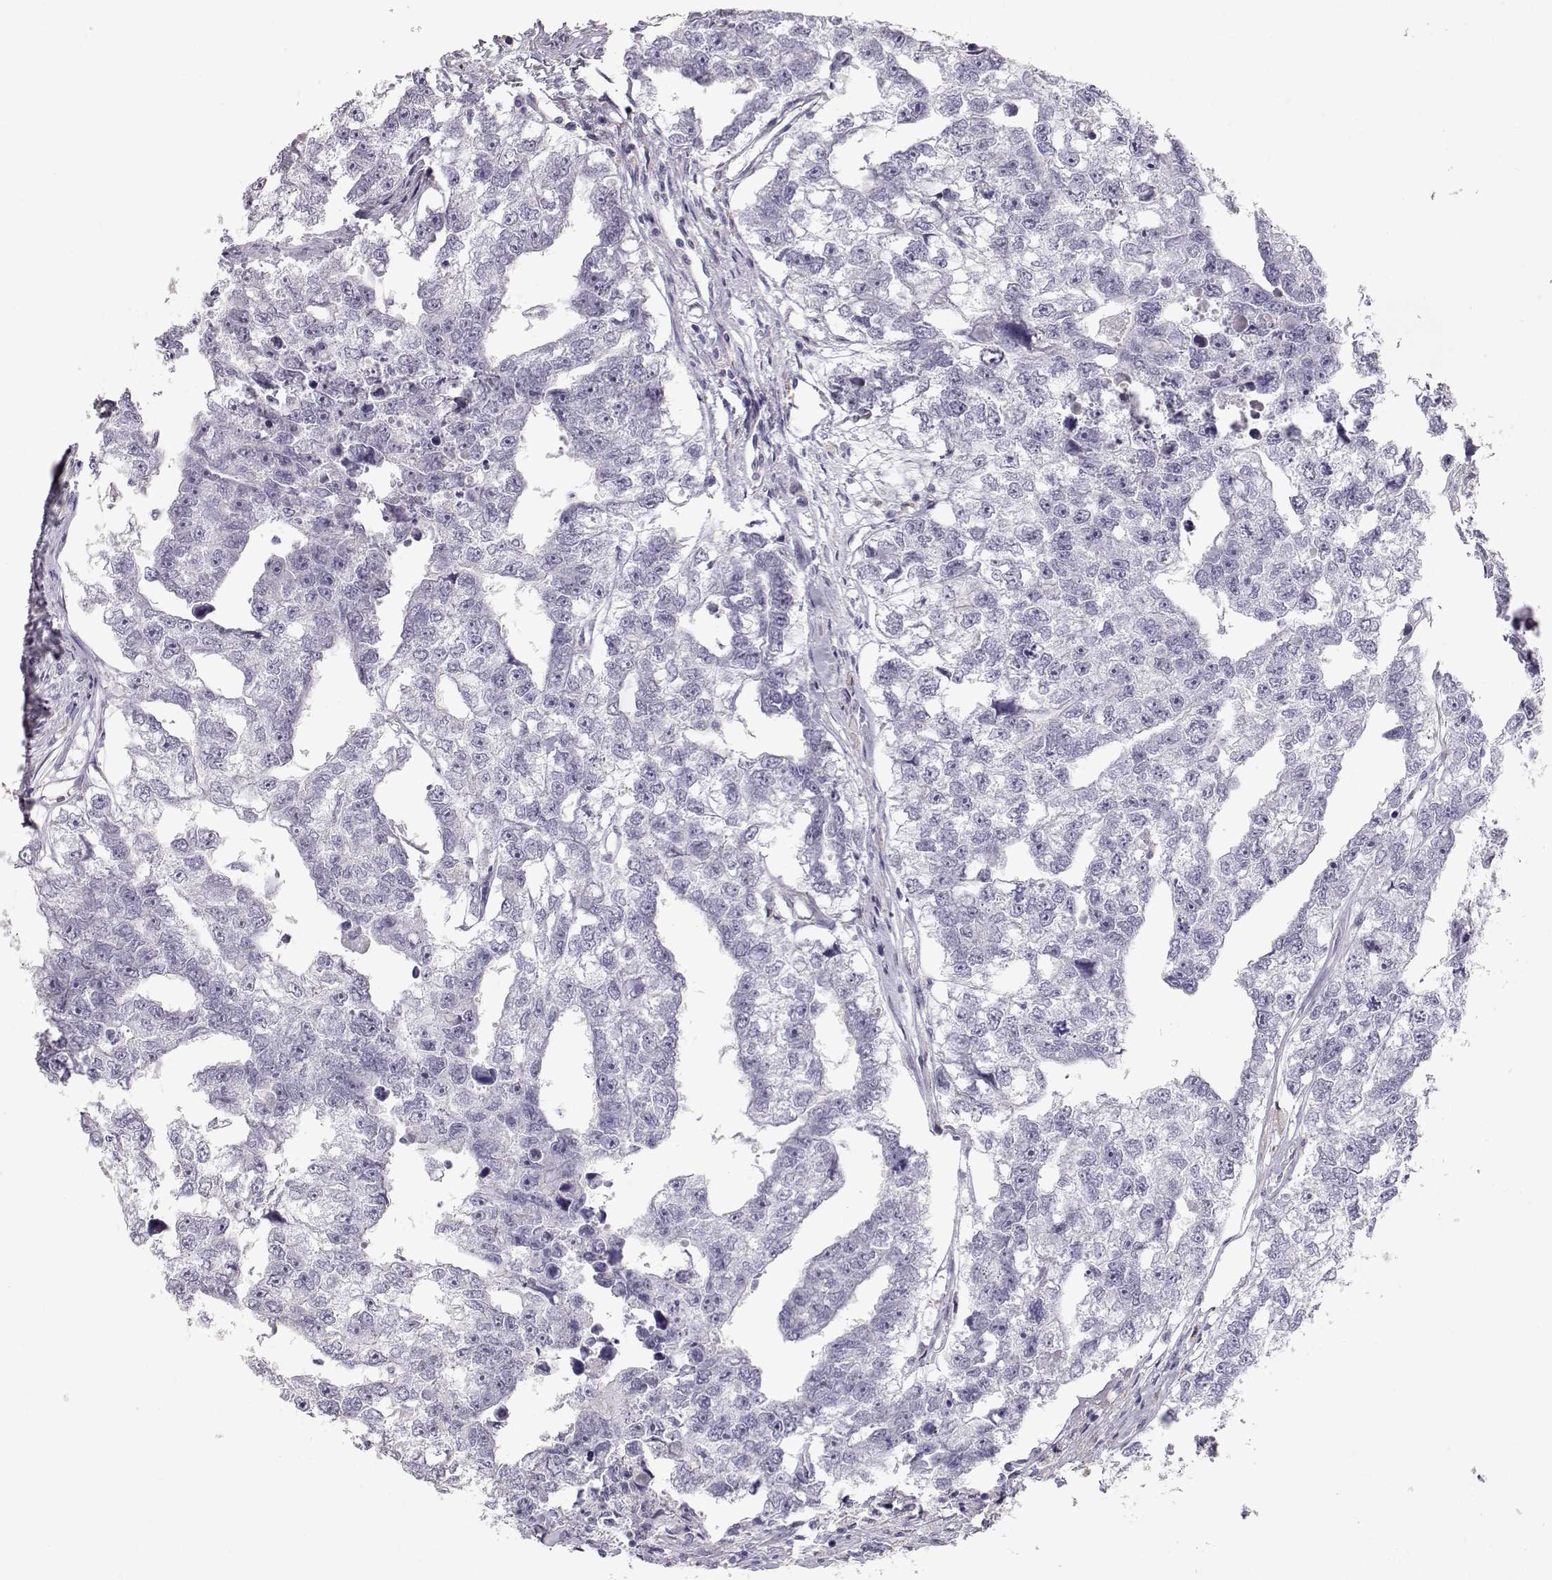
{"staining": {"intensity": "negative", "quantity": "none", "location": "none"}, "tissue": "testis cancer", "cell_type": "Tumor cells", "image_type": "cancer", "snomed": [{"axis": "morphology", "description": "Carcinoma, Embryonal, NOS"}, {"axis": "morphology", "description": "Teratoma, malignant, NOS"}, {"axis": "topography", "description": "Testis"}], "caption": "Immunohistochemical staining of testis cancer reveals no significant expression in tumor cells.", "gene": "SLC18A1", "patient": {"sex": "male", "age": 44}}